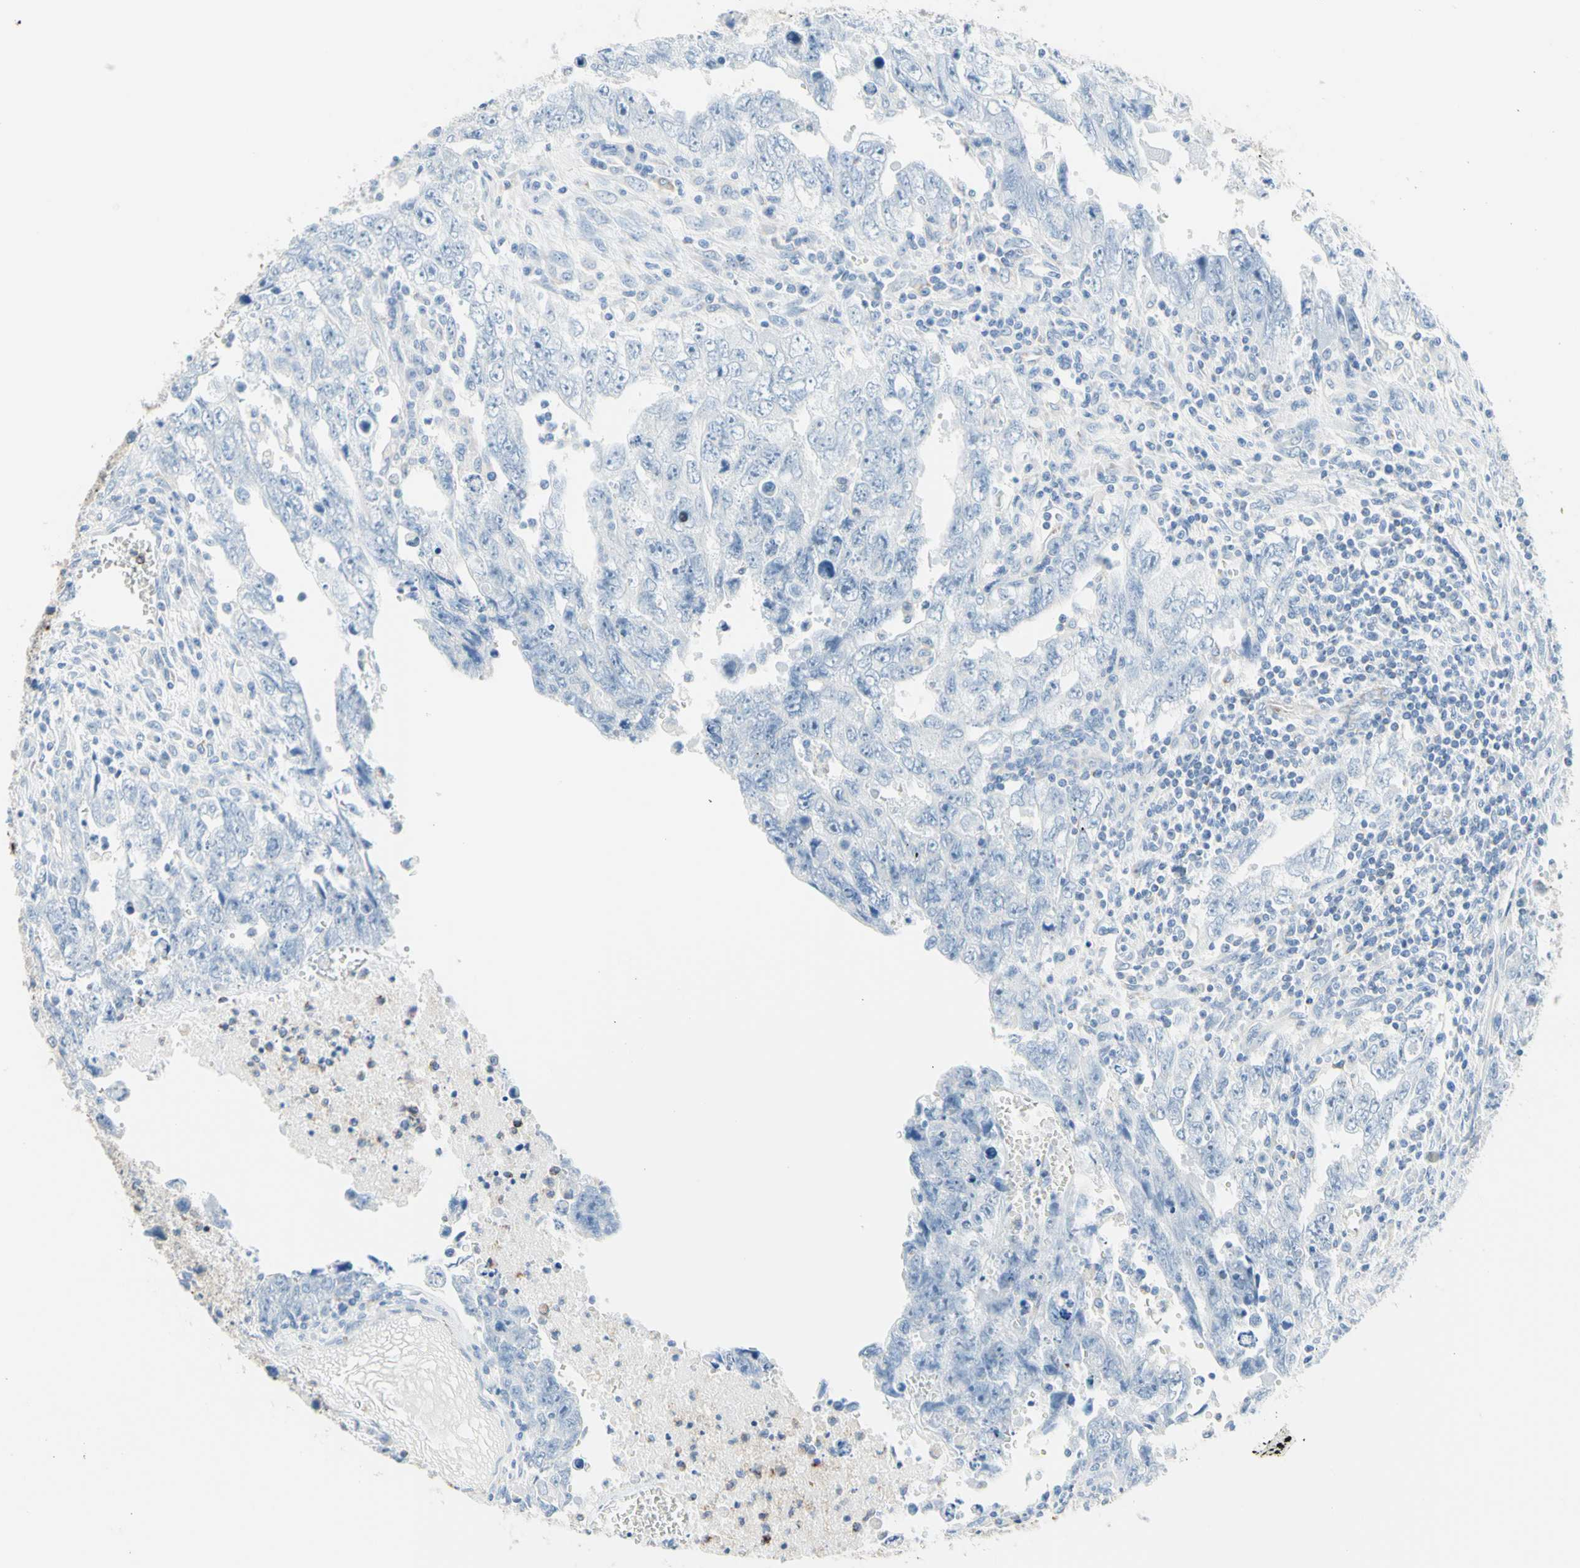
{"staining": {"intensity": "negative", "quantity": "none", "location": "none"}, "tissue": "testis cancer", "cell_type": "Tumor cells", "image_type": "cancer", "snomed": [{"axis": "morphology", "description": "Carcinoma, Embryonal, NOS"}, {"axis": "topography", "description": "Testis"}], "caption": "Human testis cancer (embryonal carcinoma) stained for a protein using immunohistochemistry (IHC) demonstrates no positivity in tumor cells.", "gene": "CYSLTR1", "patient": {"sex": "male", "age": 28}}